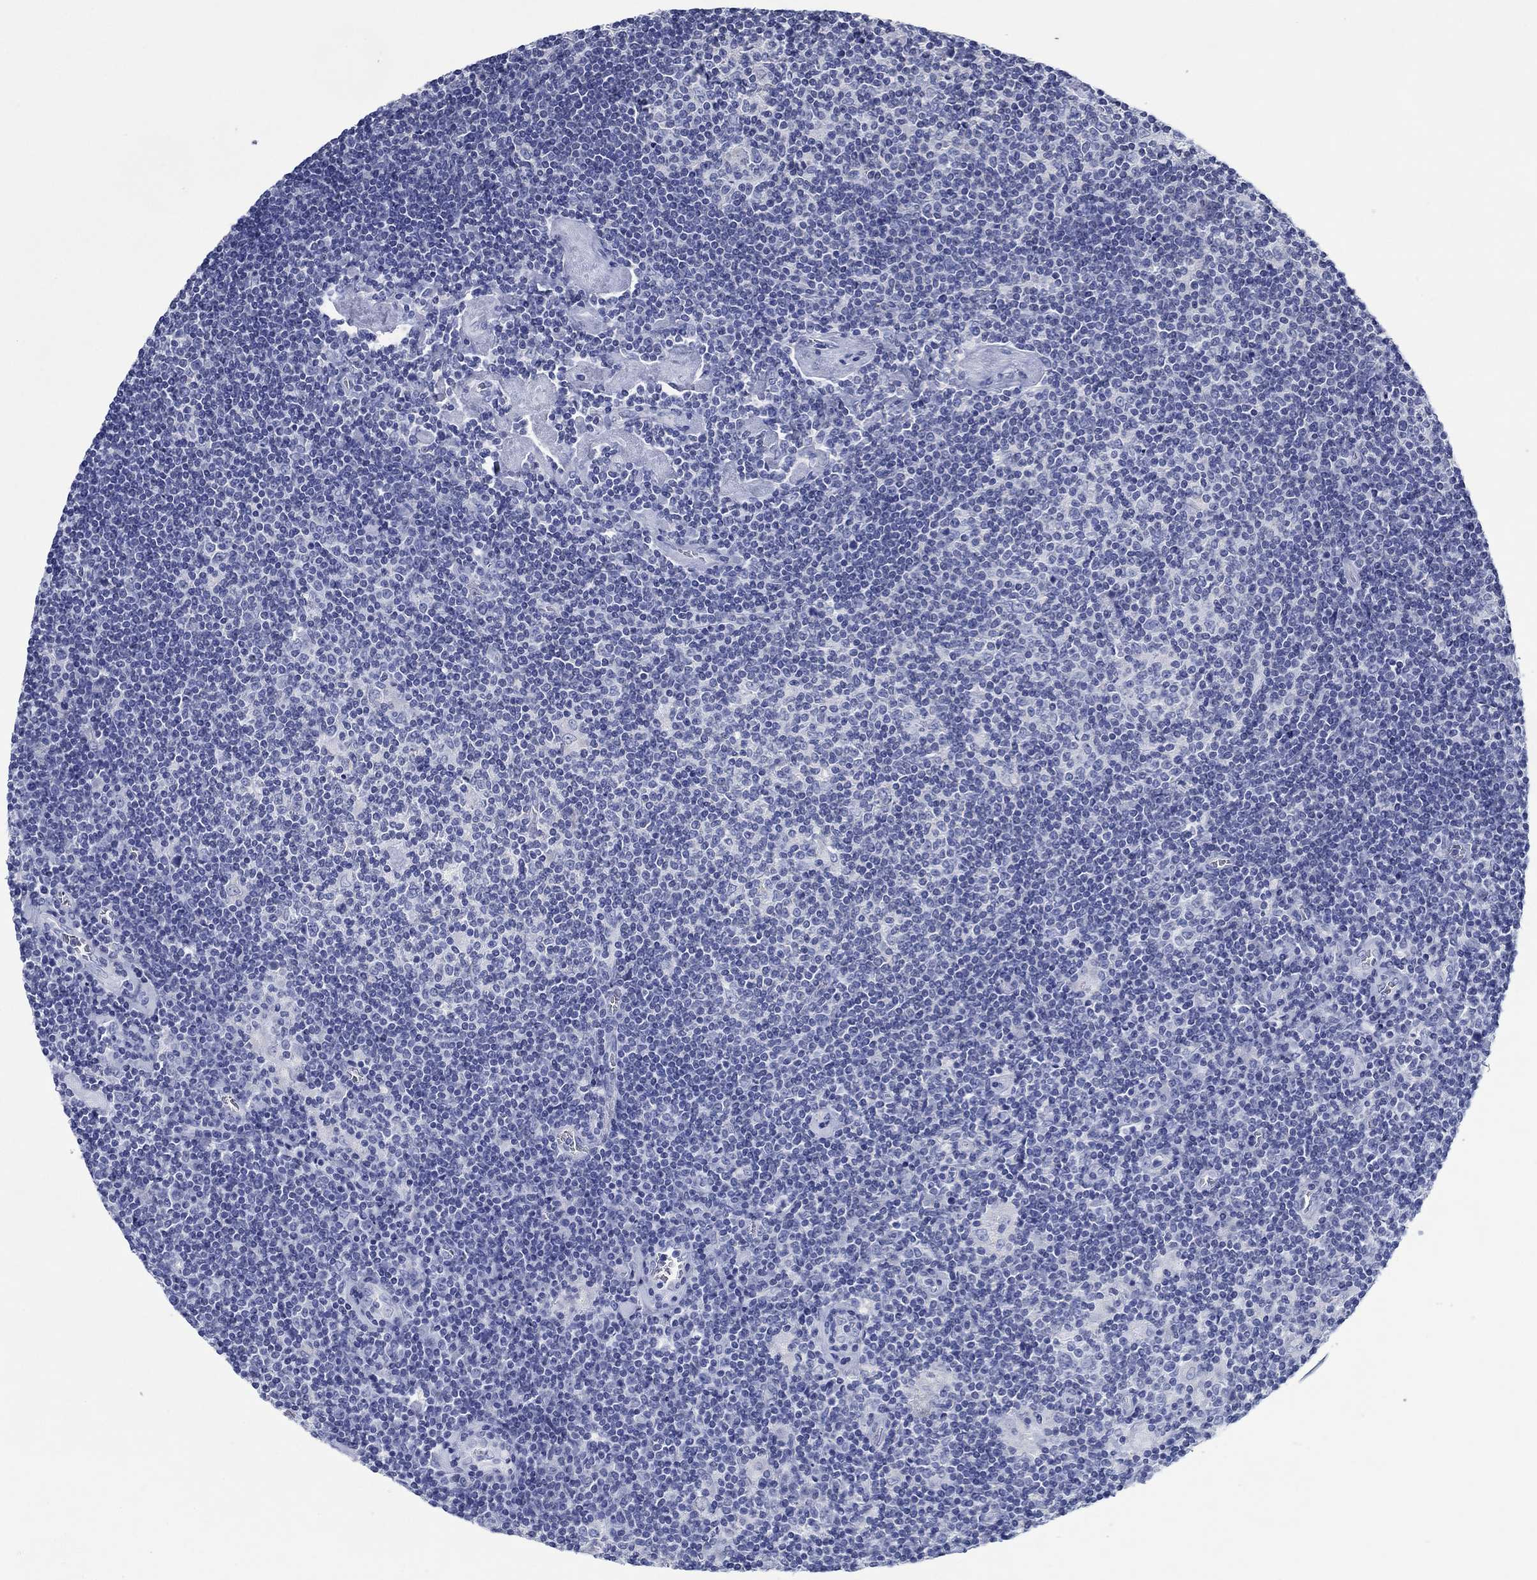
{"staining": {"intensity": "negative", "quantity": "none", "location": "none"}, "tissue": "lymphoma", "cell_type": "Tumor cells", "image_type": "cancer", "snomed": [{"axis": "morphology", "description": "Hodgkin's disease, NOS"}, {"axis": "topography", "description": "Lymph node"}], "caption": "This is an IHC image of human lymphoma. There is no expression in tumor cells.", "gene": "HCRT", "patient": {"sex": "male", "age": 40}}